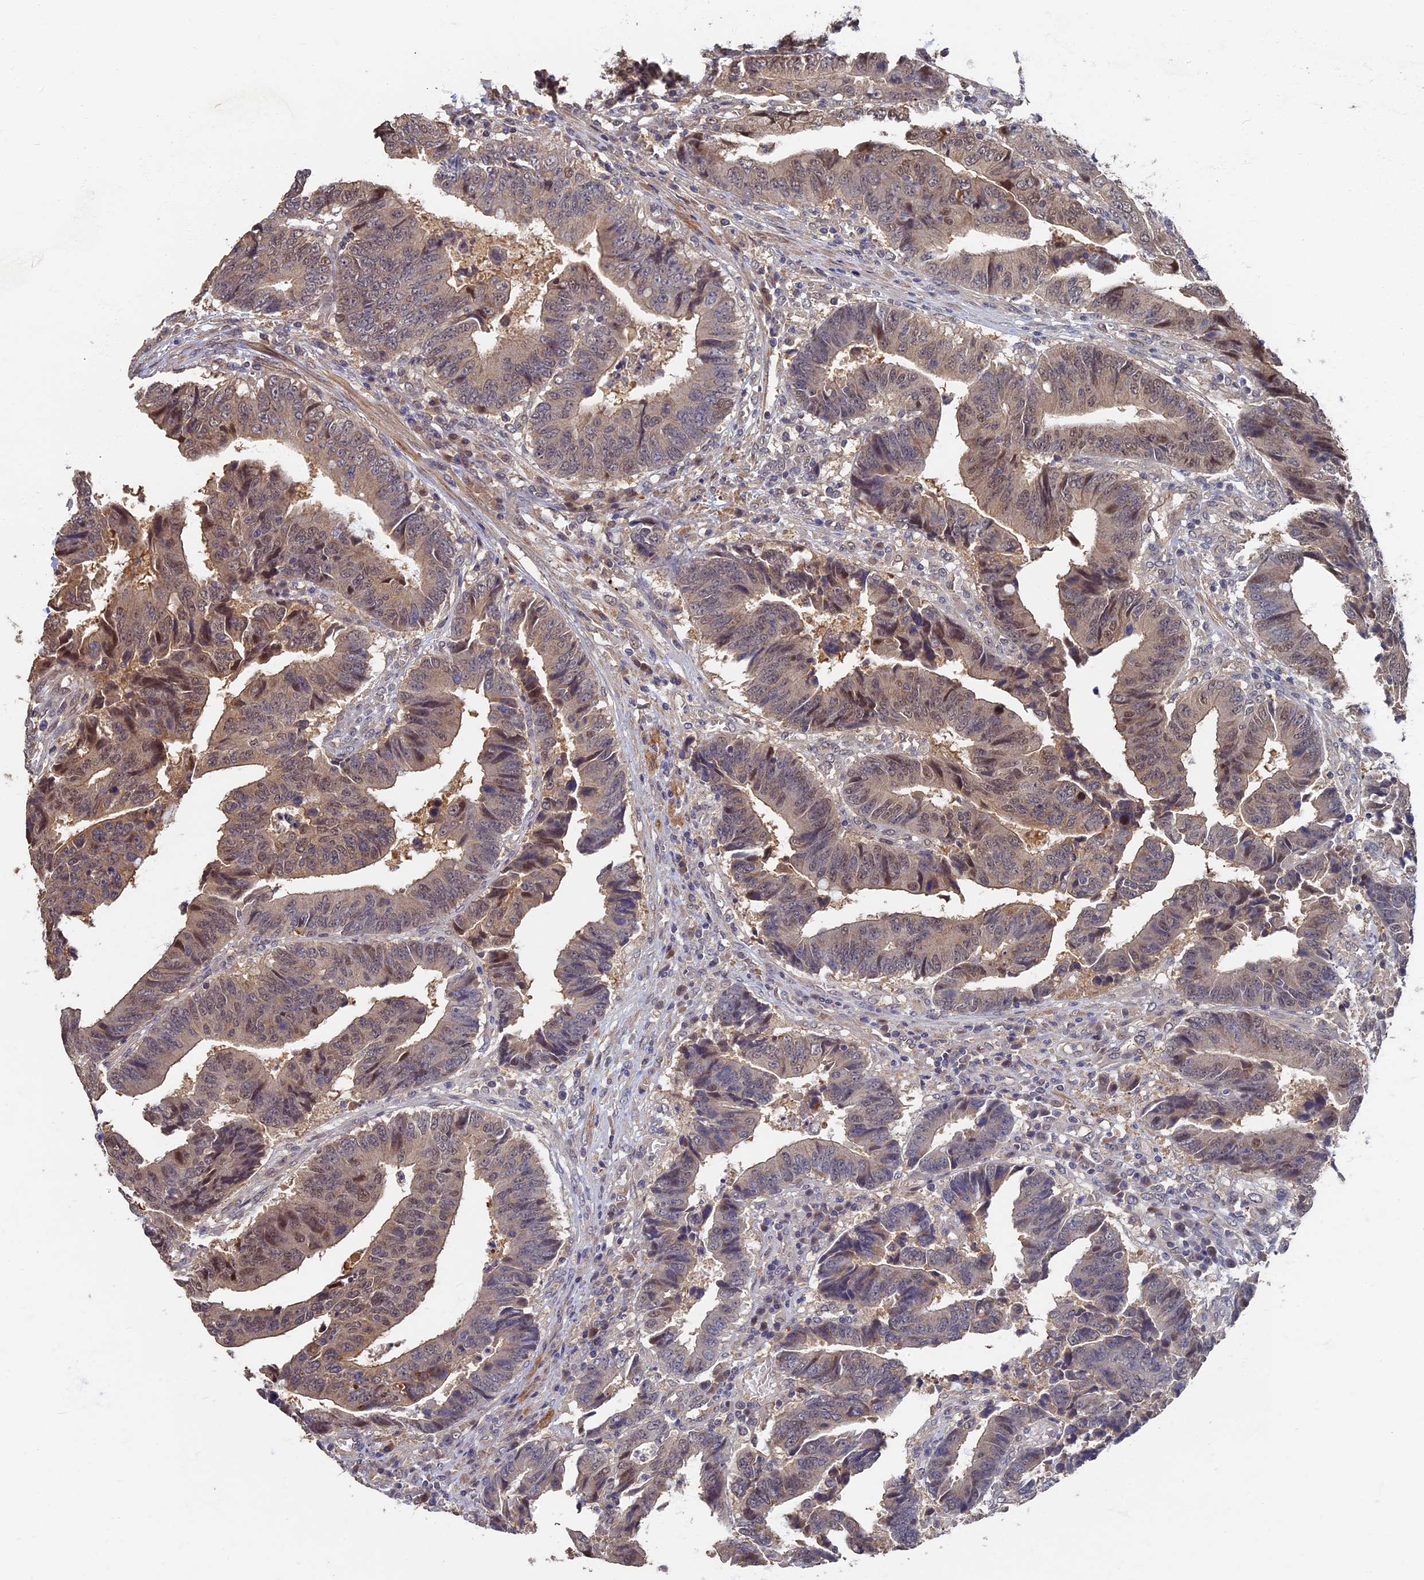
{"staining": {"intensity": "moderate", "quantity": "<25%", "location": "cytoplasmic/membranous,nuclear"}, "tissue": "colorectal cancer", "cell_type": "Tumor cells", "image_type": "cancer", "snomed": [{"axis": "morphology", "description": "Adenocarcinoma, NOS"}, {"axis": "topography", "description": "Rectum"}], "caption": "Protein staining by immunohistochemistry (IHC) demonstrates moderate cytoplasmic/membranous and nuclear expression in about <25% of tumor cells in colorectal adenocarcinoma. (Stains: DAB (3,3'-diaminobenzidine) in brown, nuclei in blue, Microscopy: brightfield microscopy at high magnification).", "gene": "RSPH3", "patient": {"sex": "male", "age": 84}}